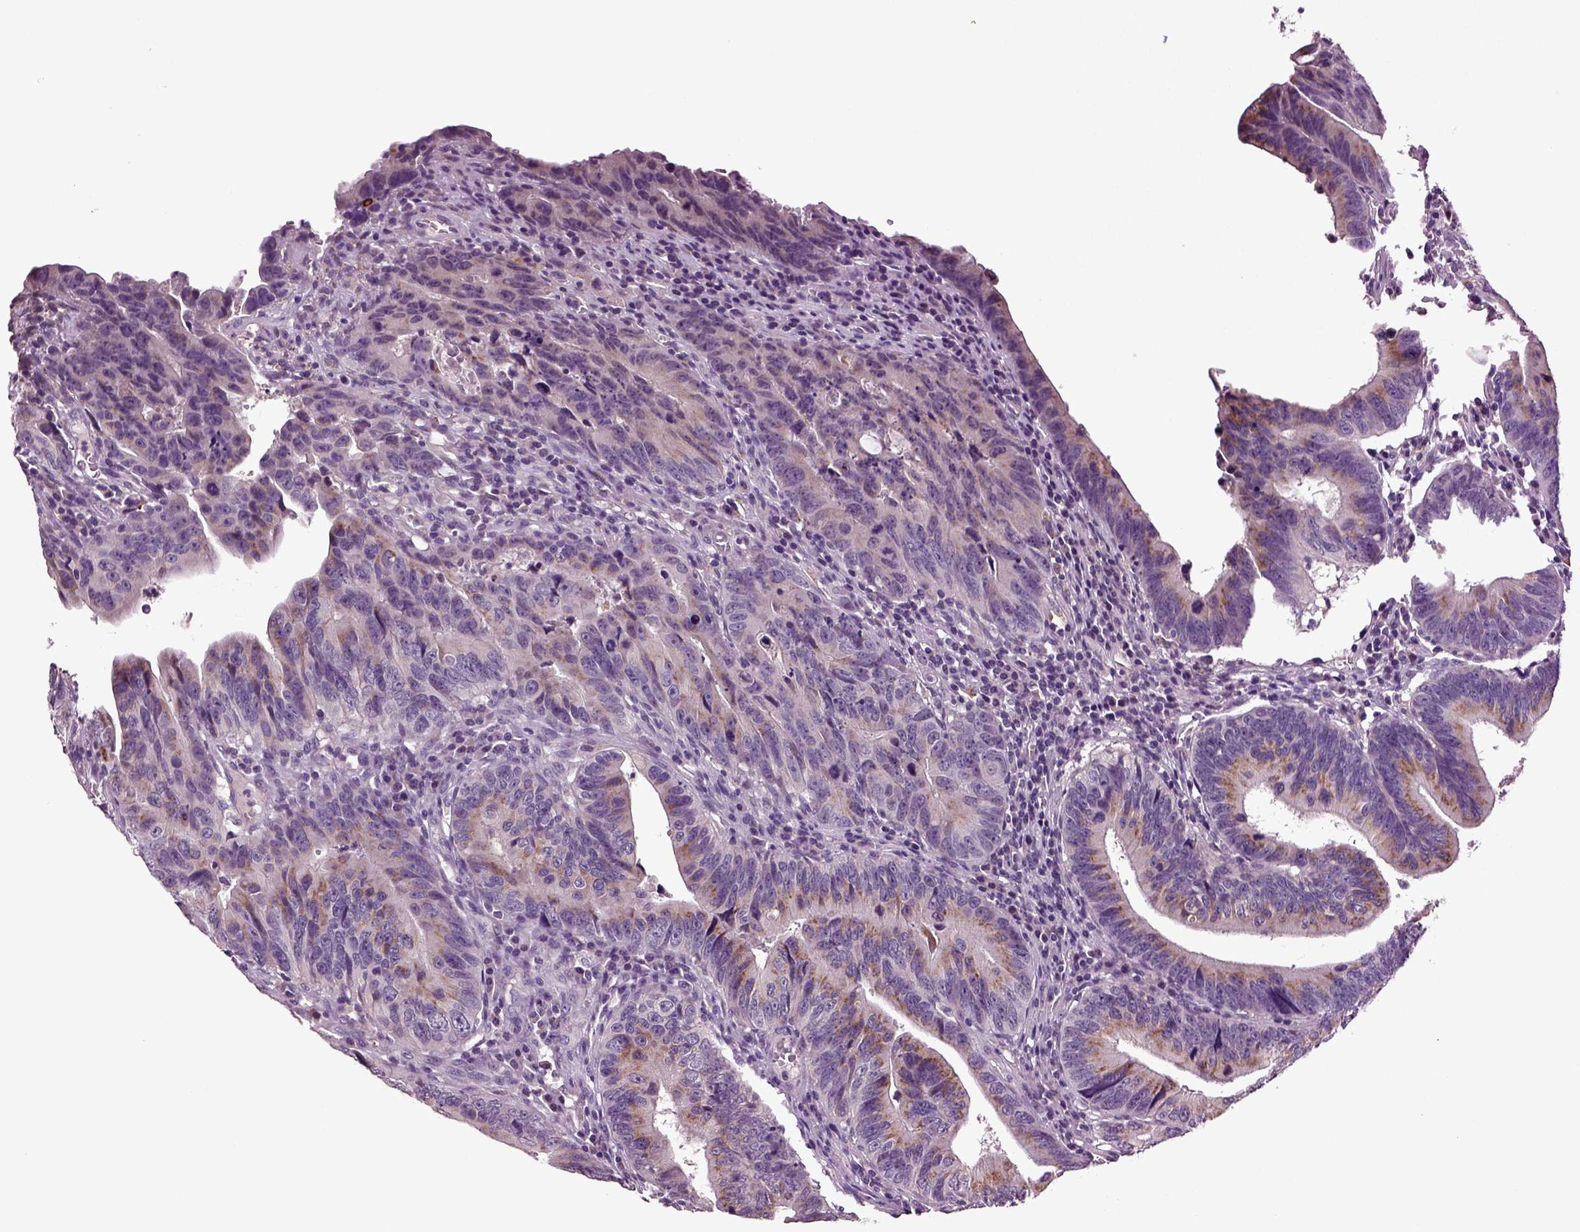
{"staining": {"intensity": "moderate", "quantity": "25%-75%", "location": "cytoplasmic/membranous"}, "tissue": "colorectal cancer", "cell_type": "Tumor cells", "image_type": "cancer", "snomed": [{"axis": "morphology", "description": "Adenocarcinoma, NOS"}, {"axis": "topography", "description": "Colon"}], "caption": "This is an image of immunohistochemistry (IHC) staining of adenocarcinoma (colorectal), which shows moderate expression in the cytoplasmic/membranous of tumor cells.", "gene": "SLC17A6", "patient": {"sex": "female", "age": 87}}